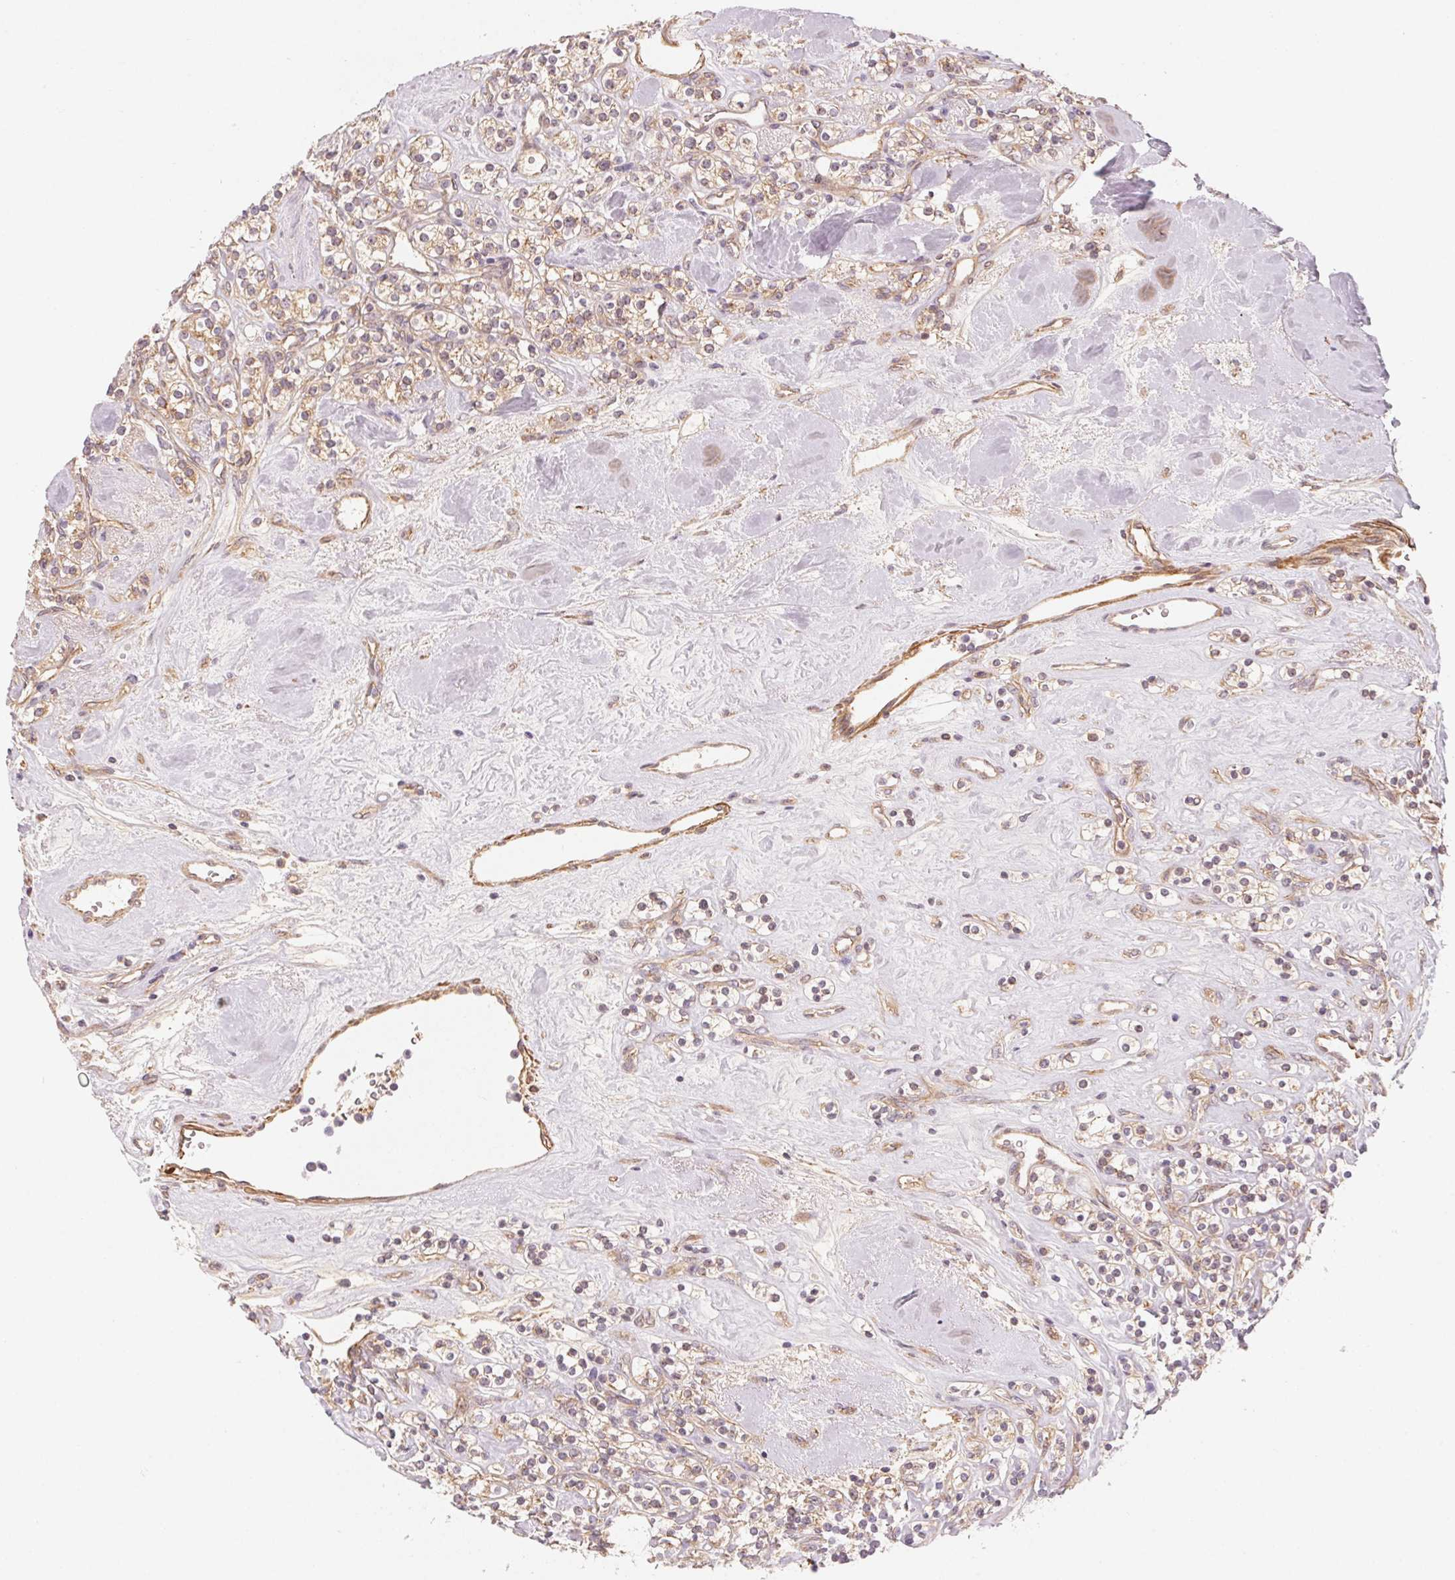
{"staining": {"intensity": "weak", "quantity": "25%-75%", "location": "cytoplasmic/membranous"}, "tissue": "renal cancer", "cell_type": "Tumor cells", "image_type": "cancer", "snomed": [{"axis": "morphology", "description": "Adenocarcinoma, NOS"}, {"axis": "topography", "description": "Kidney"}], "caption": "Adenocarcinoma (renal) stained for a protein reveals weak cytoplasmic/membranous positivity in tumor cells. The protein is shown in brown color, while the nuclei are stained blue.", "gene": "CCDC112", "patient": {"sex": "male", "age": 77}}